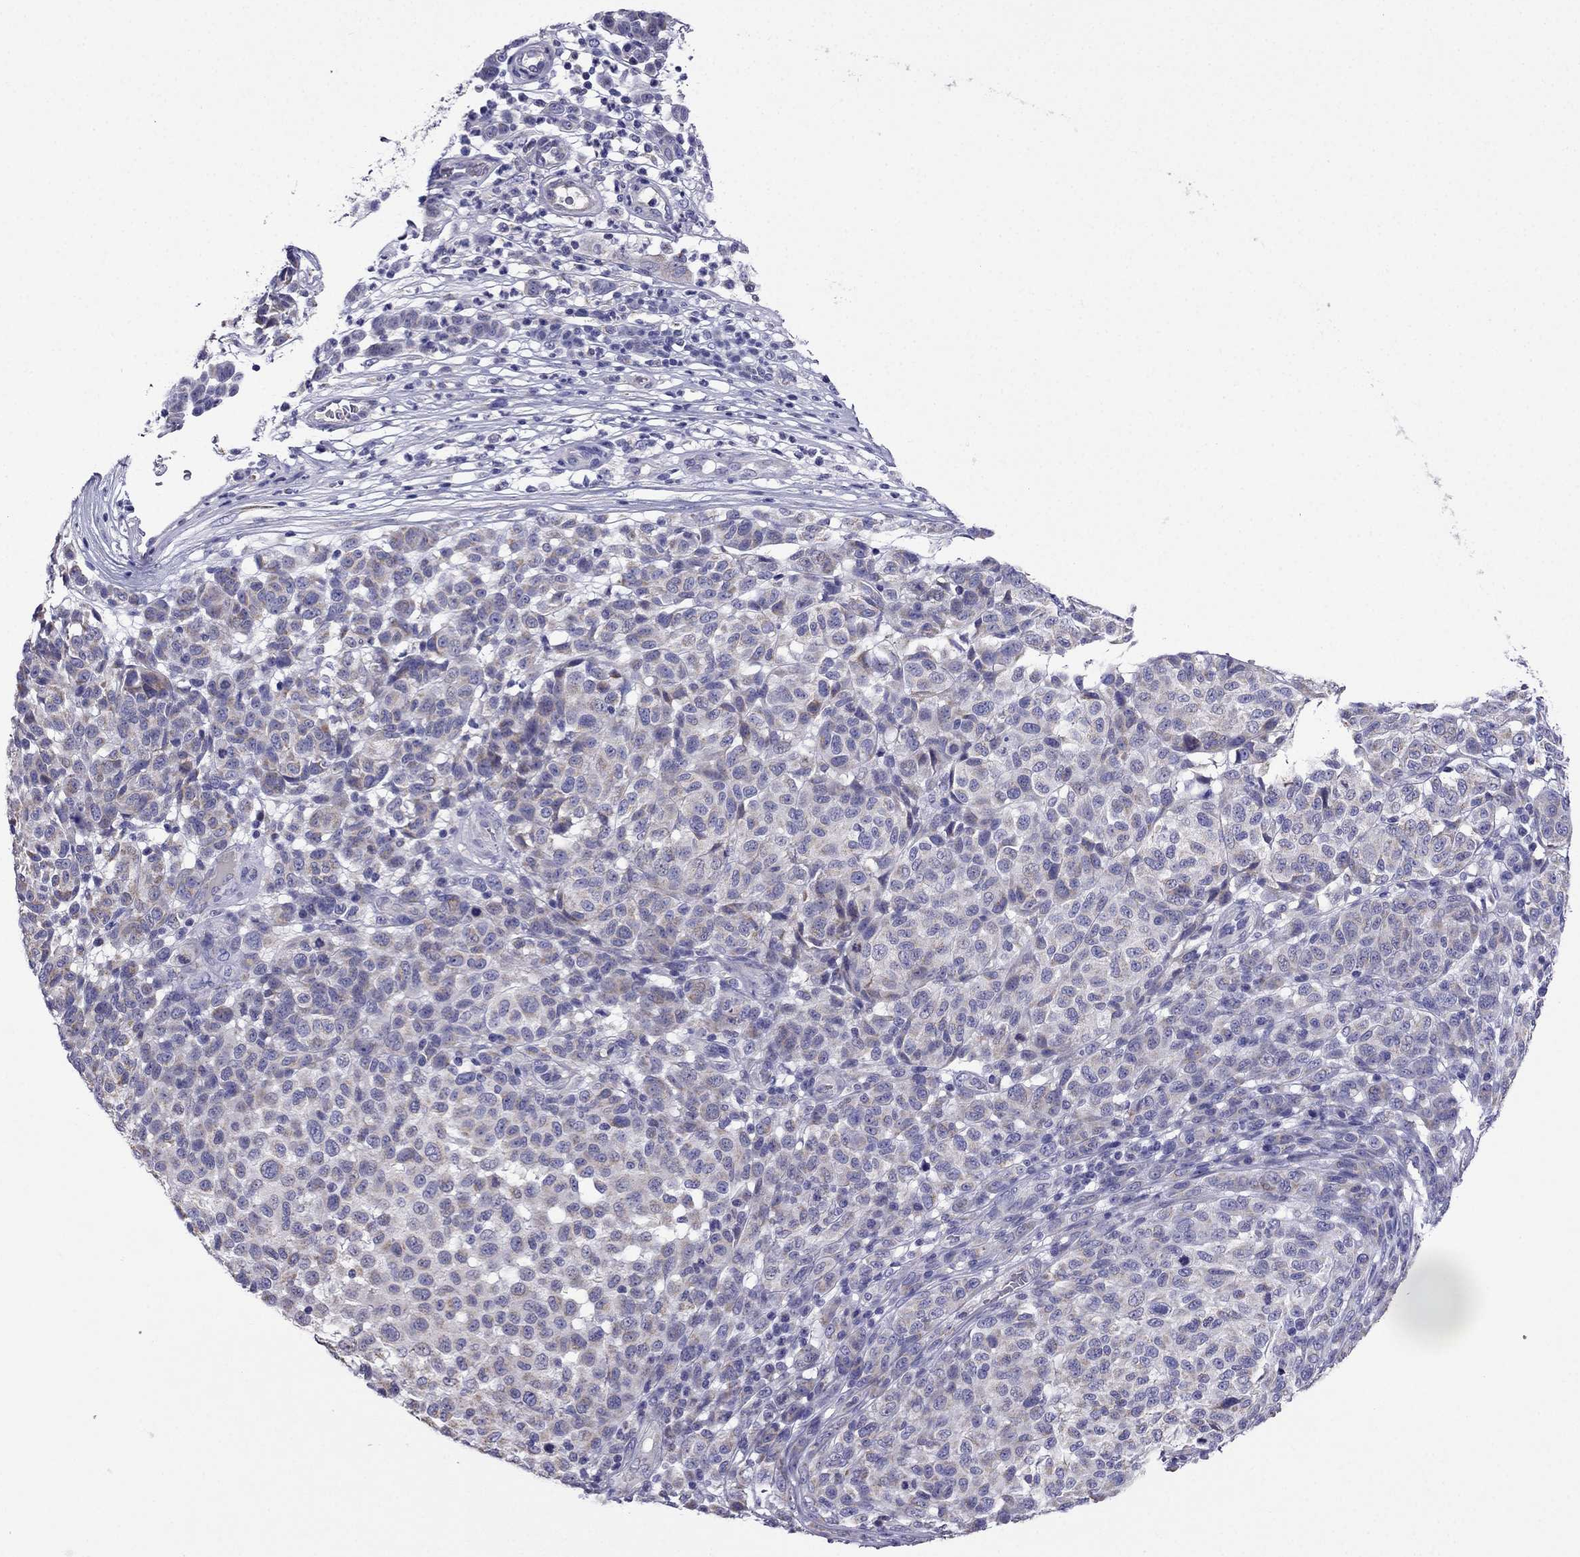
{"staining": {"intensity": "weak", "quantity": ">75%", "location": "cytoplasmic/membranous"}, "tissue": "melanoma", "cell_type": "Tumor cells", "image_type": "cancer", "snomed": [{"axis": "morphology", "description": "Malignant melanoma, NOS"}, {"axis": "topography", "description": "Skin"}], "caption": "Protein expression by IHC reveals weak cytoplasmic/membranous positivity in about >75% of tumor cells in melanoma.", "gene": "DSC1", "patient": {"sex": "male", "age": 59}}